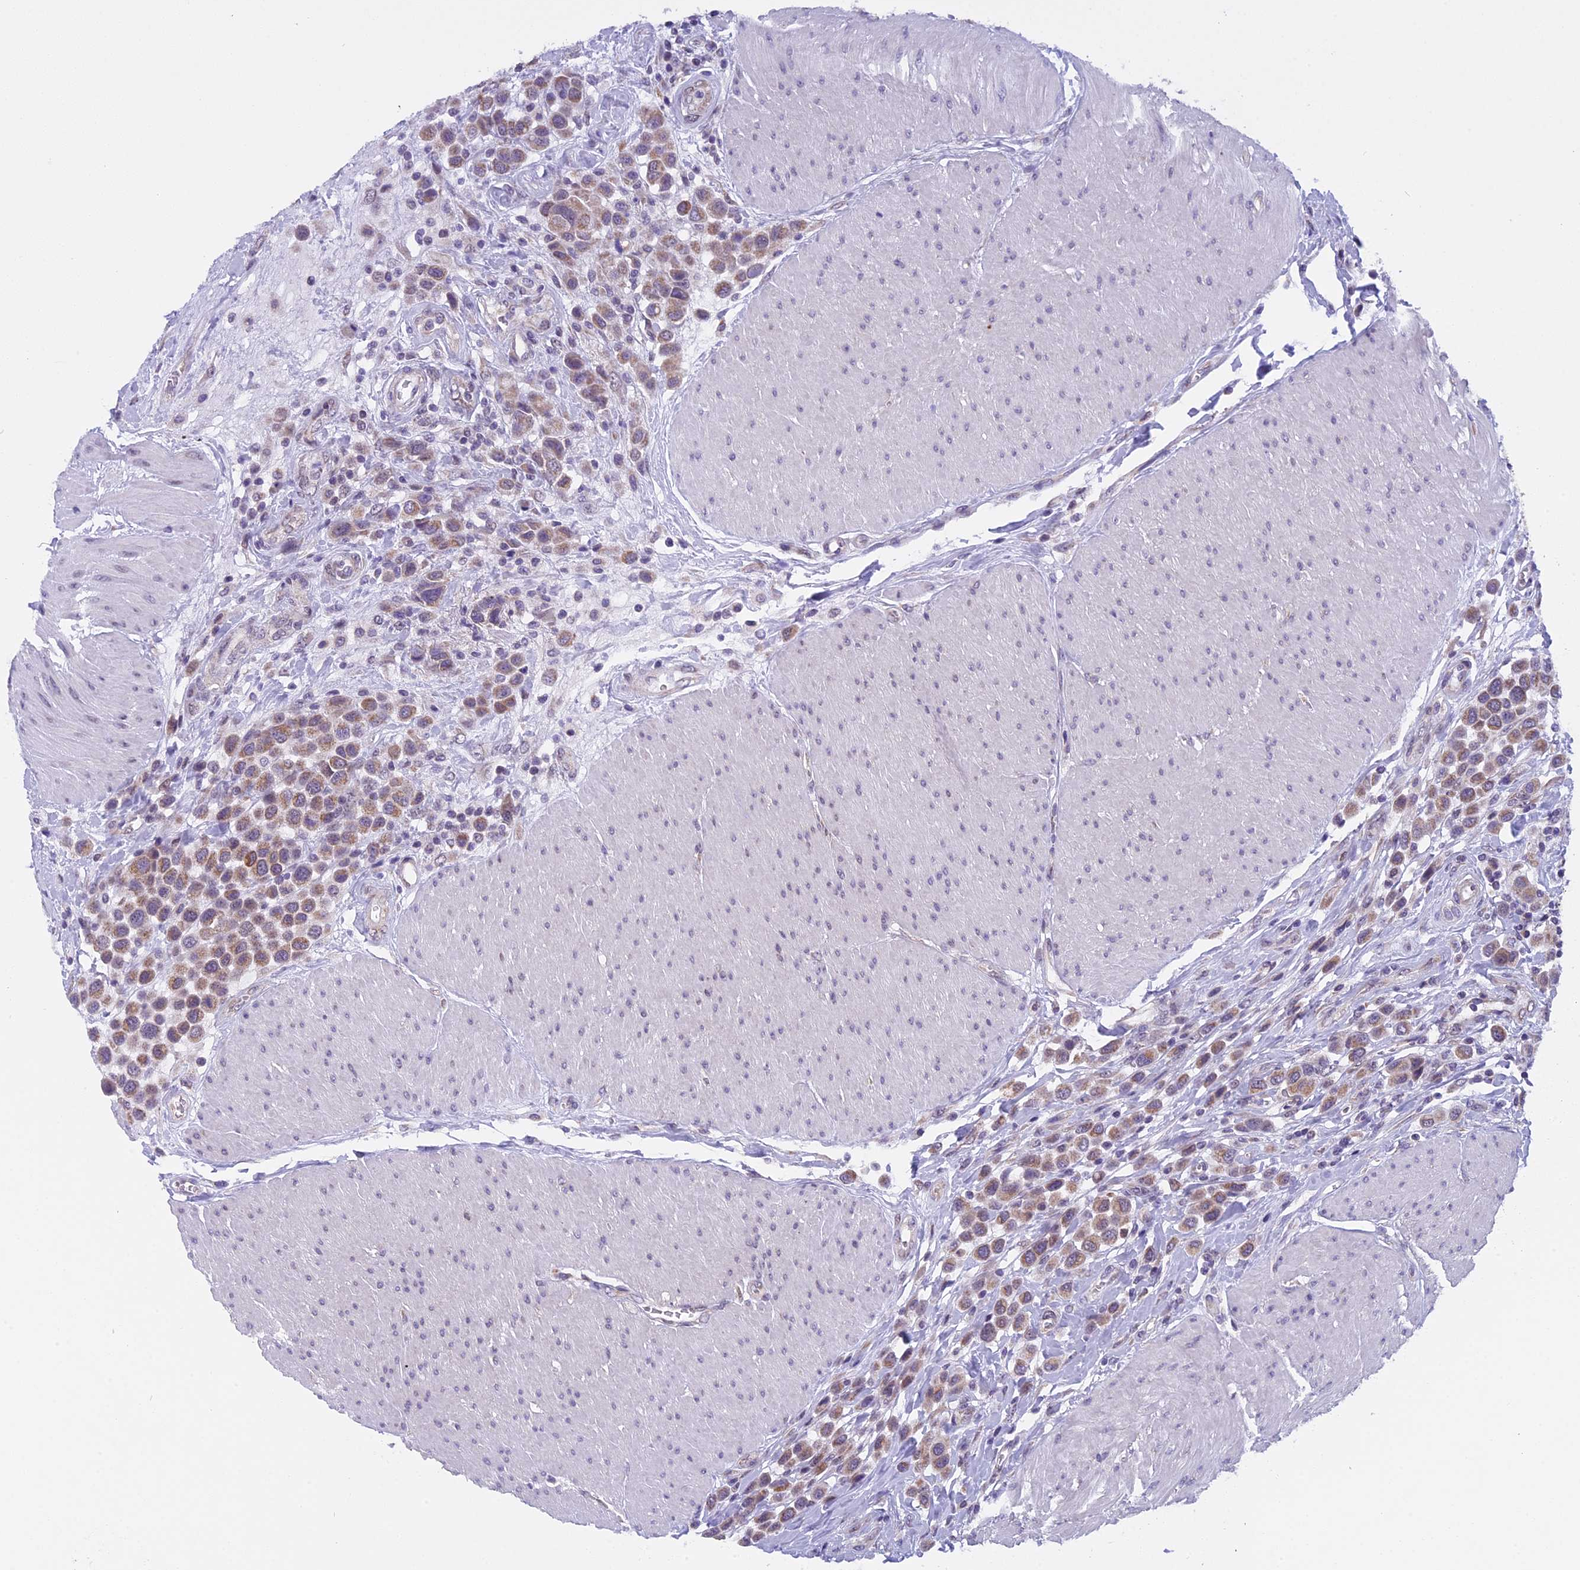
{"staining": {"intensity": "moderate", "quantity": ">75%", "location": "cytoplasmic/membranous"}, "tissue": "urothelial cancer", "cell_type": "Tumor cells", "image_type": "cancer", "snomed": [{"axis": "morphology", "description": "Urothelial carcinoma, High grade"}, {"axis": "topography", "description": "Urinary bladder"}], "caption": "The histopathology image exhibits immunohistochemical staining of high-grade urothelial carcinoma. There is moderate cytoplasmic/membranous positivity is appreciated in approximately >75% of tumor cells.", "gene": "ZNF317", "patient": {"sex": "male", "age": 50}}